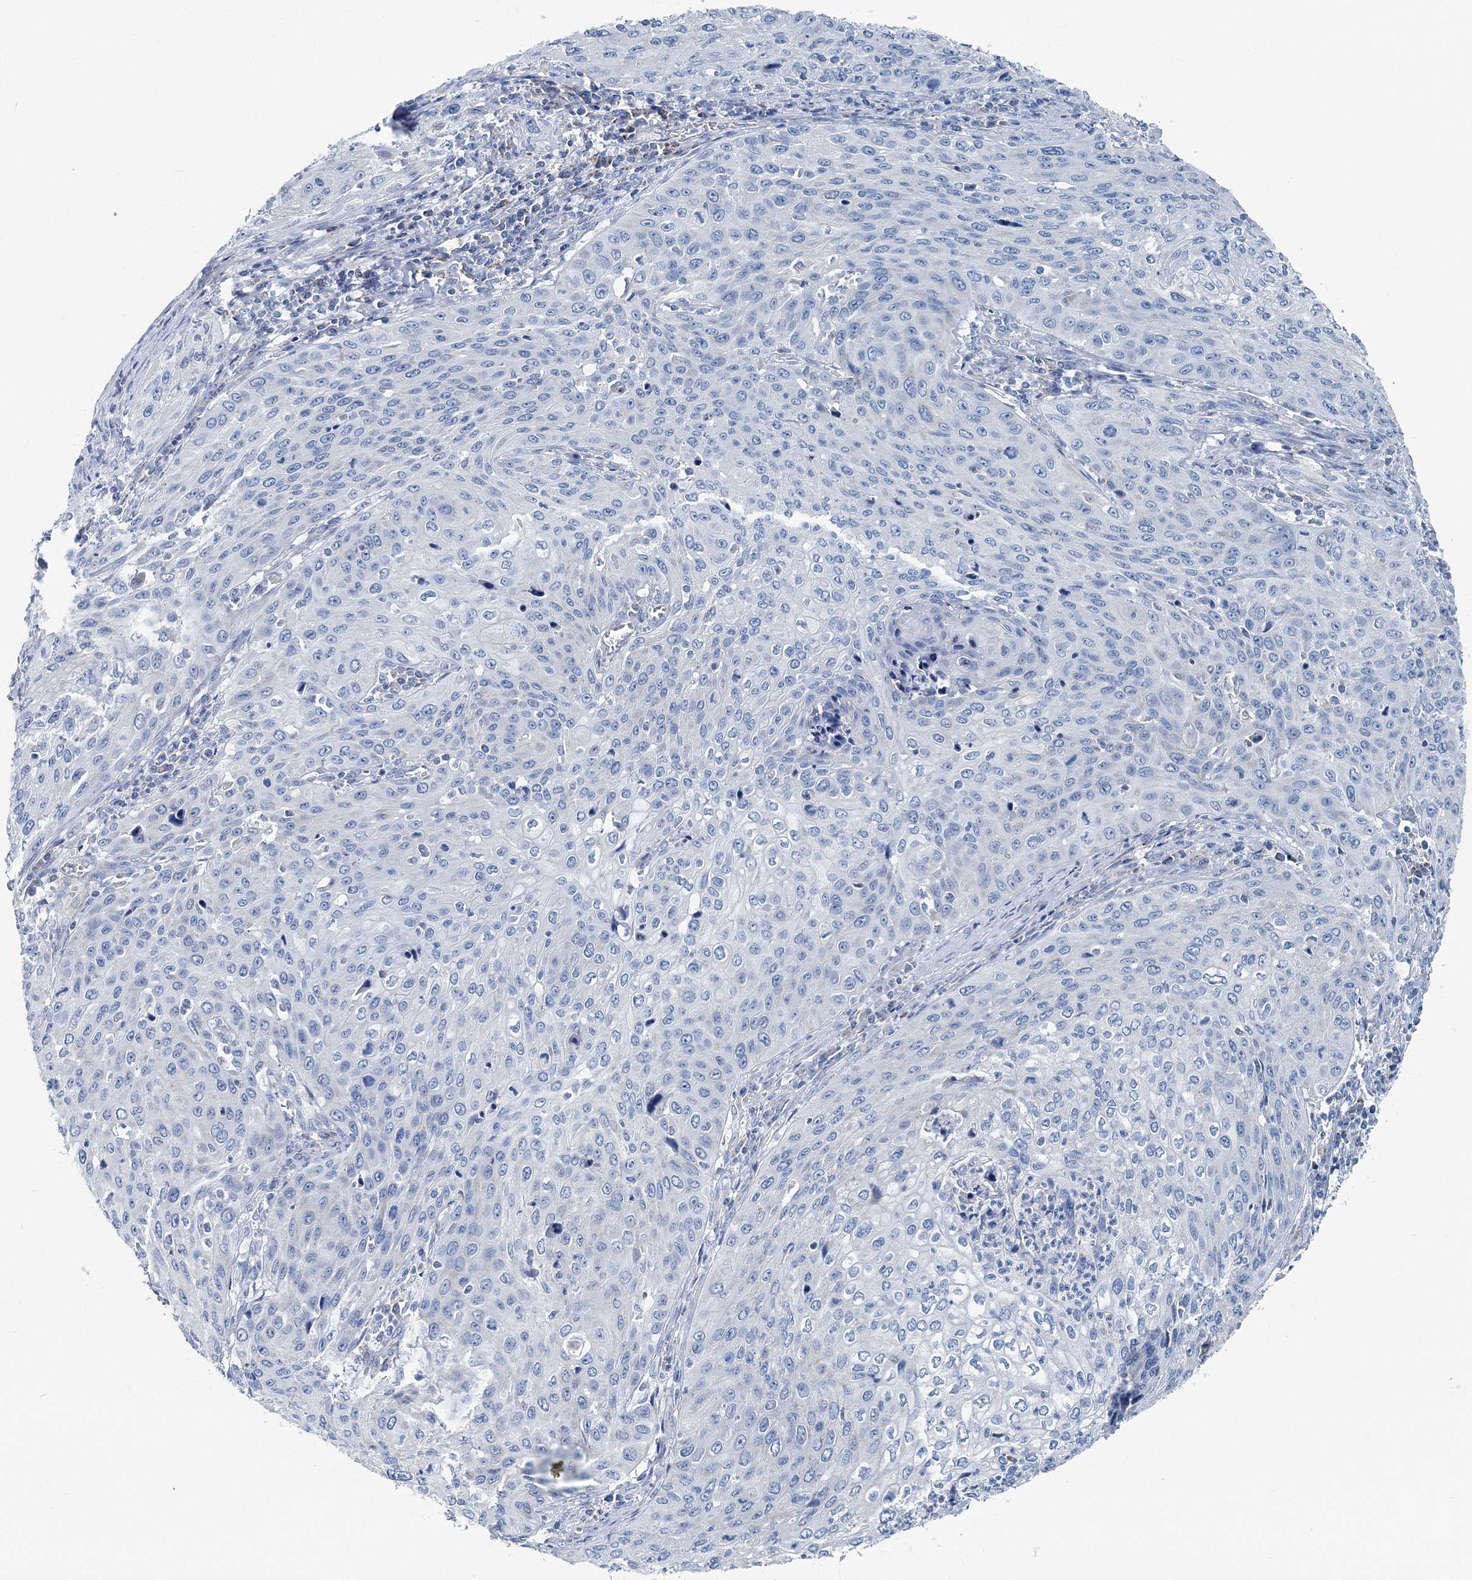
{"staining": {"intensity": "negative", "quantity": "none", "location": "none"}, "tissue": "cervical cancer", "cell_type": "Tumor cells", "image_type": "cancer", "snomed": [{"axis": "morphology", "description": "Squamous cell carcinoma, NOS"}, {"axis": "topography", "description": "Cervix"}], "caption": "DAB immunohistochemical staining of human cervical squamous cell carcinoma displays no significant staining in tumor cells.", "gene": "GABARAPL2", "patient": {"sex": "female", "age": 32}}